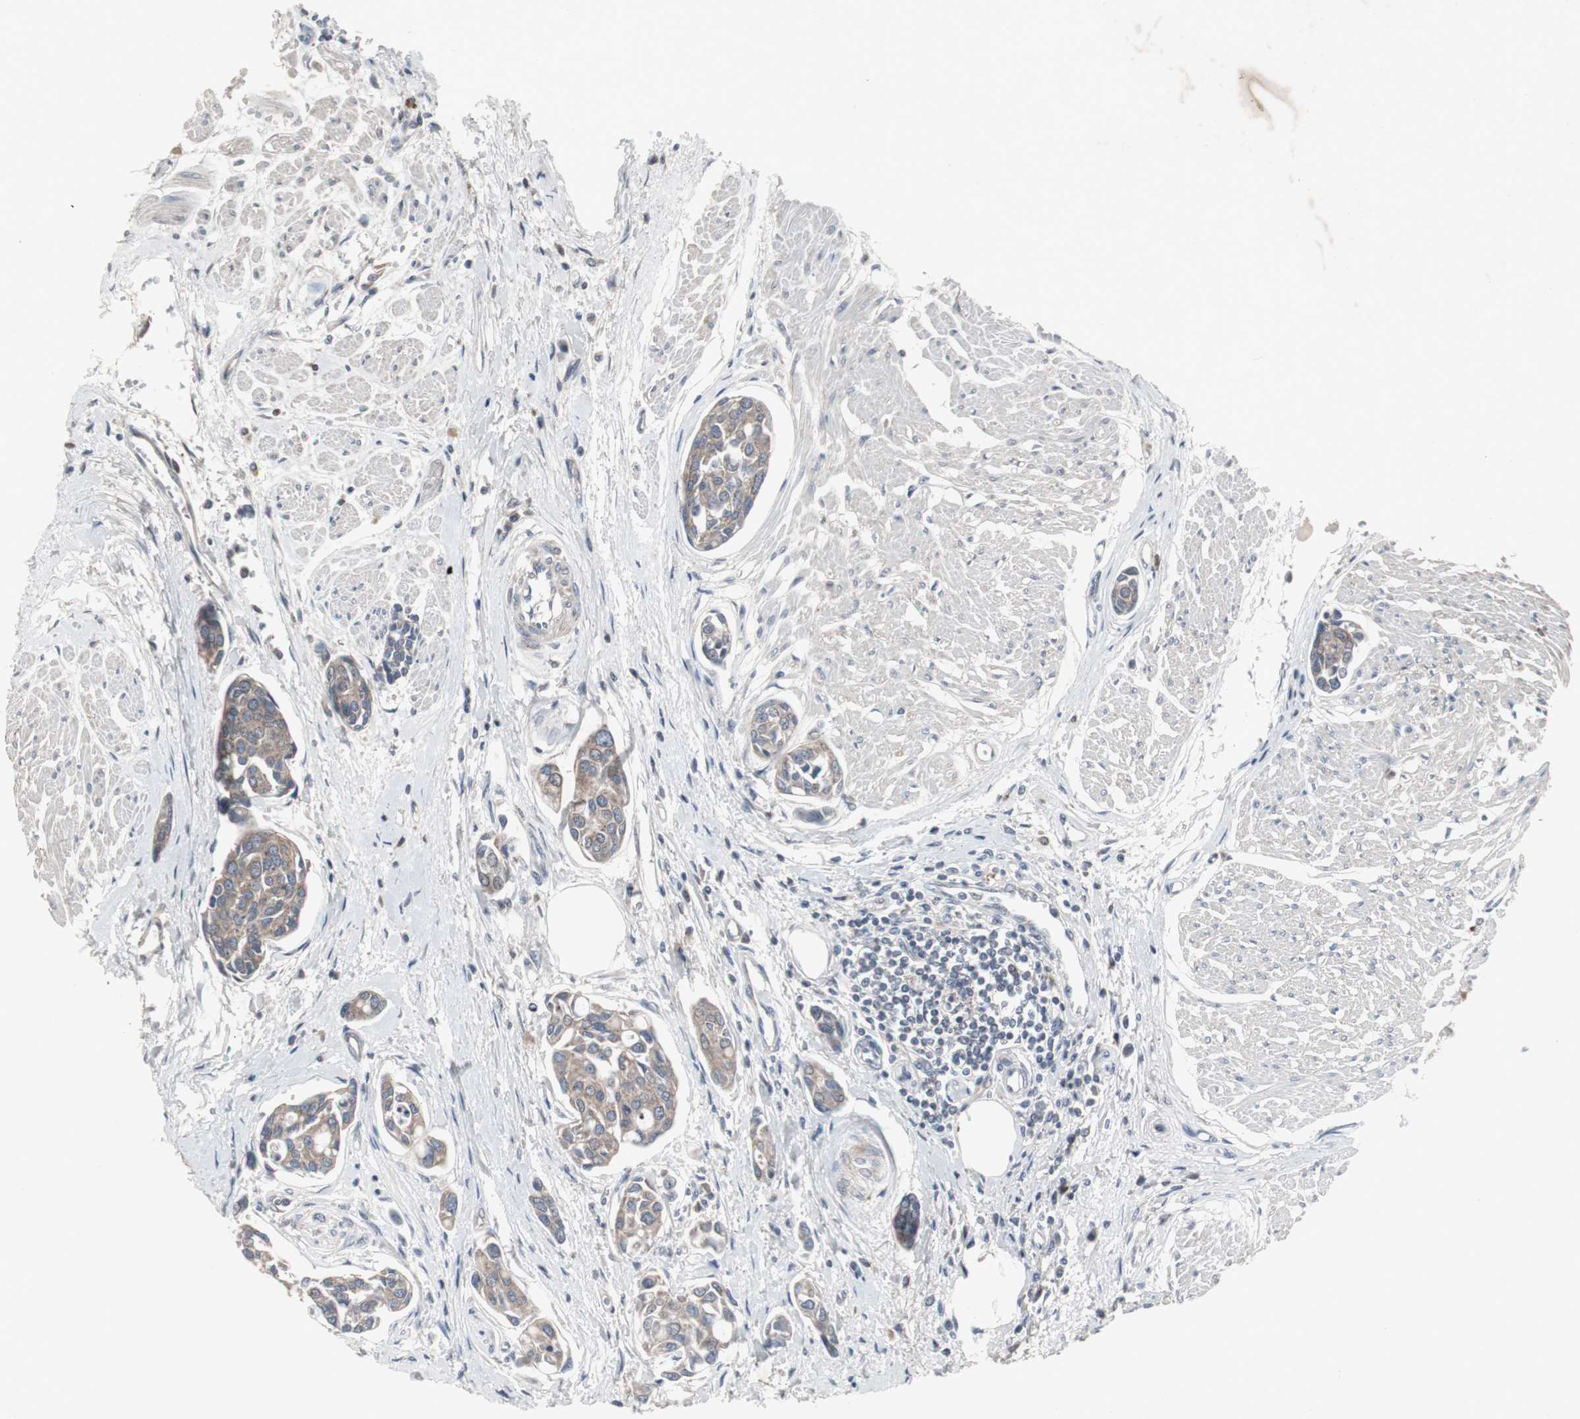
{"staining": {"intensity": "moderate", "quantity": ">75%", "location": "cytoplasmic/membranous"}, "tissue": "urothelial cancer", "cell_type": "Tumor cells", "image_type": "cancer", "snomed": [{"axis": "morphology", "description": "Urothelial carcinoma, High grade"}, {"axis": "topography", "description": "Urinary bladder"}], "caption": "Protein expression analysis of human high-grade urothelial carcinoma reveals moderate cytoplasmic/membranous positivity in about >75% of tumor cells.", "gene": "ACAA1", "patient": {"sex": "male", "age": 78}}